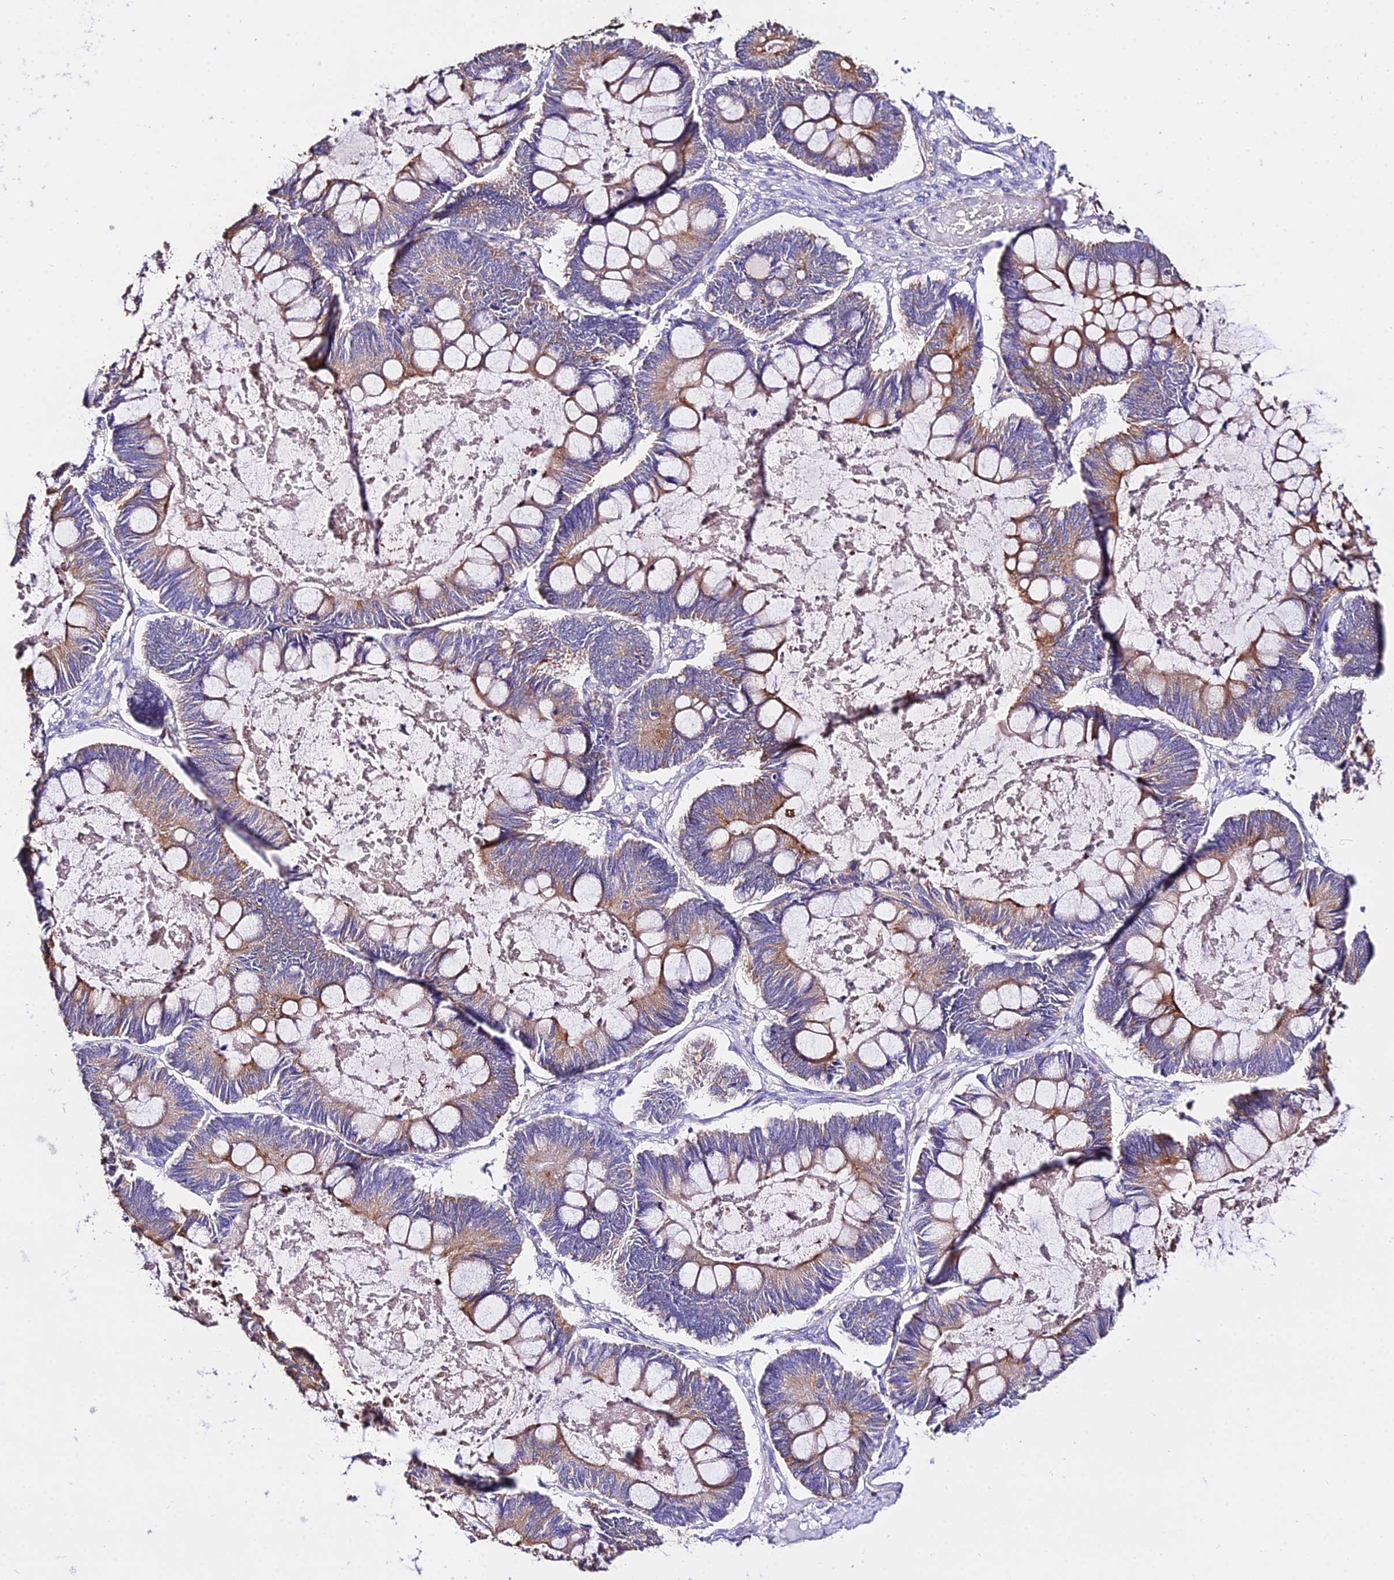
{"staining": {"intensity": "moderate", "quantity": ">75%", "location": "cytoplasmic/membranous"}, "tissue": "ovarian cancer", "cell_type": "Tumor cells", "image_type": "cancer", "snomed": [{"axis": "morphology", "description": "Cystadenocarcinoma, mucinous, NOS"}, {"axis": "topography", "description": "Ovary"}], "caption": "IHC of ovarian cancer displays medium levels of moderate cytoplasmic/membranous staining in about >75% of tumor cells.", "gene": "DAW1", "patient": {"sex": "female", "age": 61}}